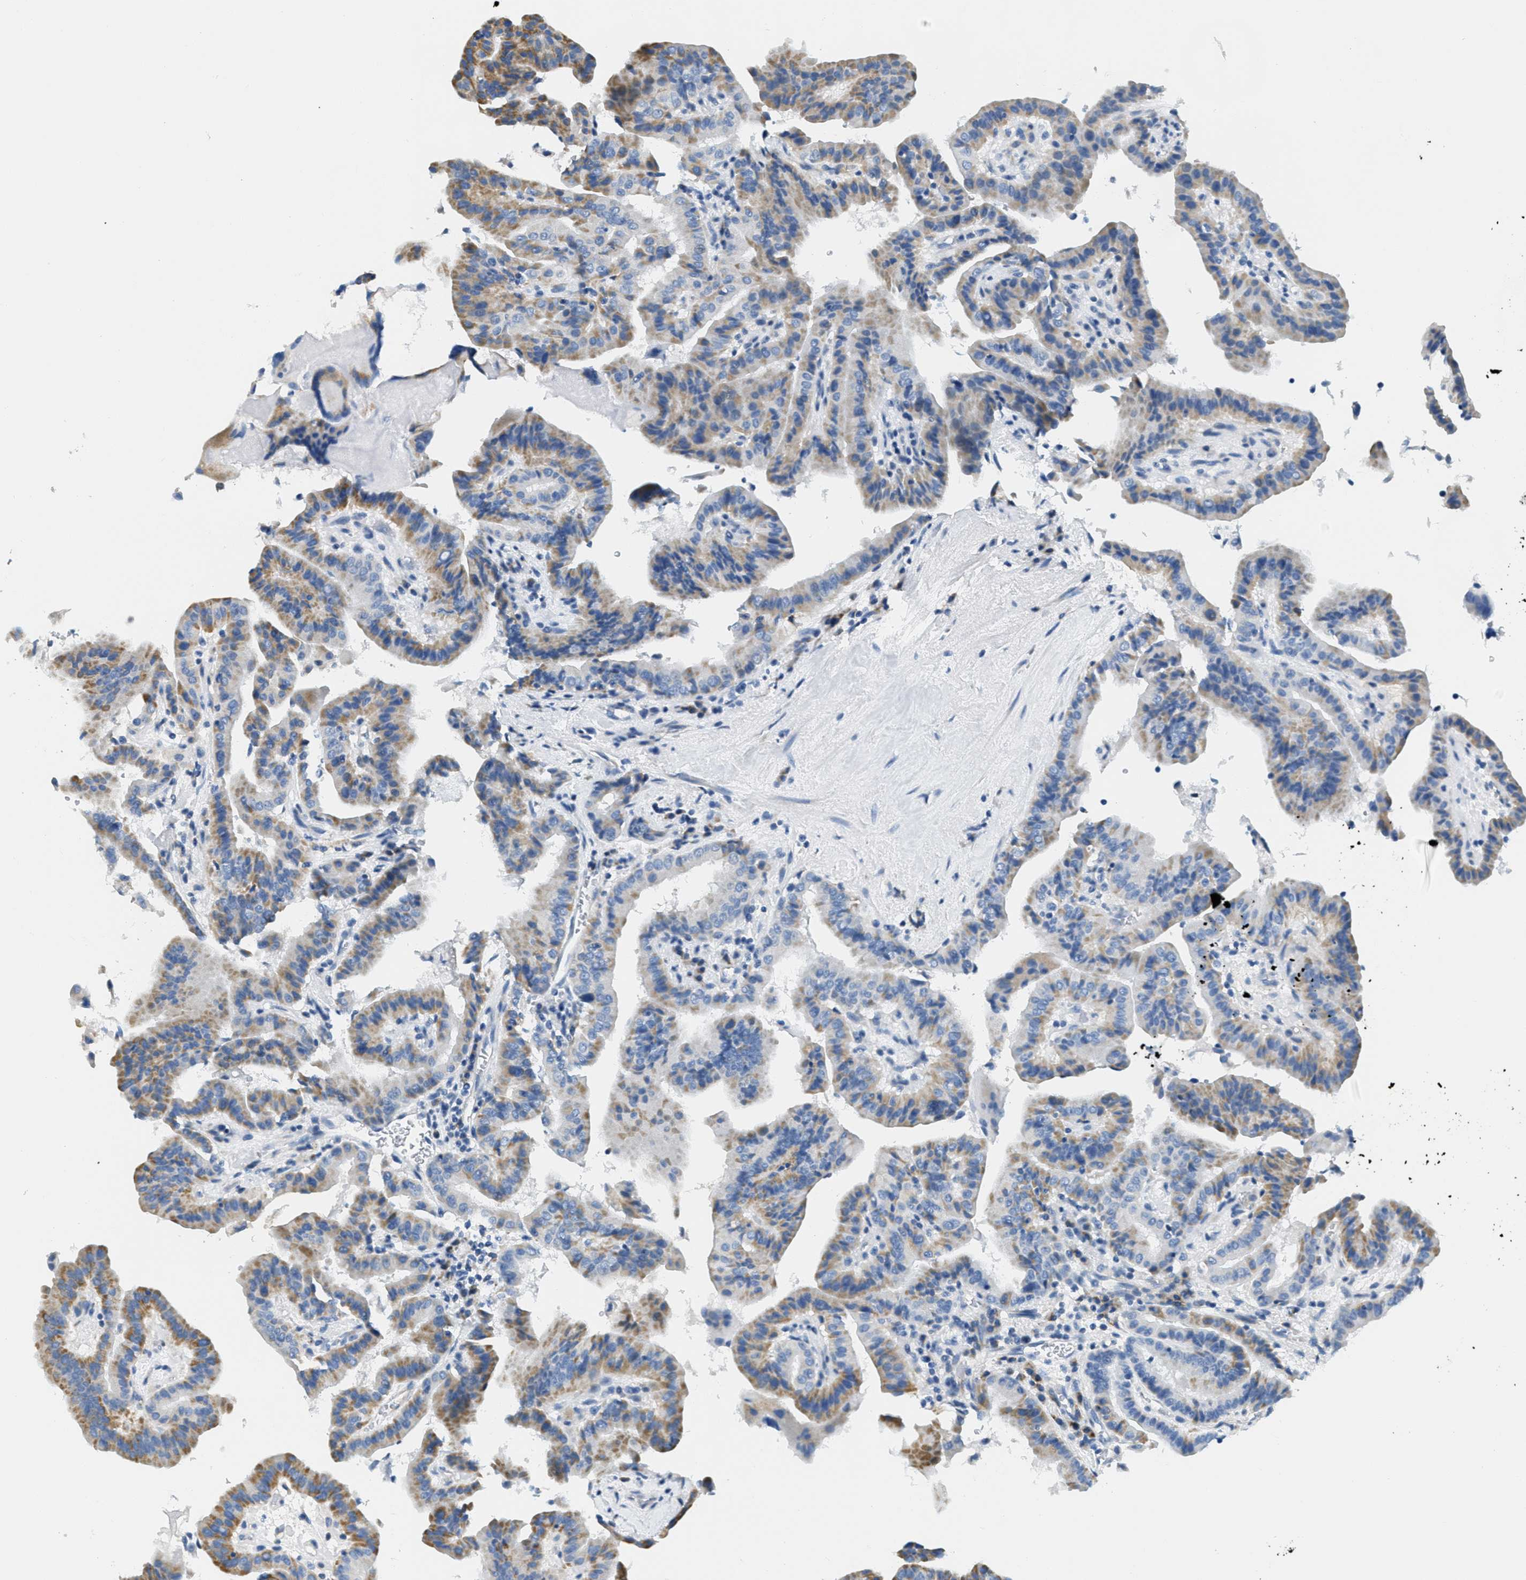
{"staining": {"intensity": "moderate", "quantity": "25%-75%", "location": "cytoplasmic/membranous"}, "tissue": "thyroid cancer", "cell_type": "Tumor cells", "image_type": "cancer", "snomed": [{"axis": "morphology", "description": "Papillary adenocarcinoma, NOS"}, {"axis": "topography", "description": "Thyroid gland"}], "caption": "The micrograph demonstrates a brown stain indicating the presence of a protein in the cytoplasmic/membranous of tumor cells in thyroid cancer.", "gene": "CA4", "patient": {"sex": "male", "age": 33}}